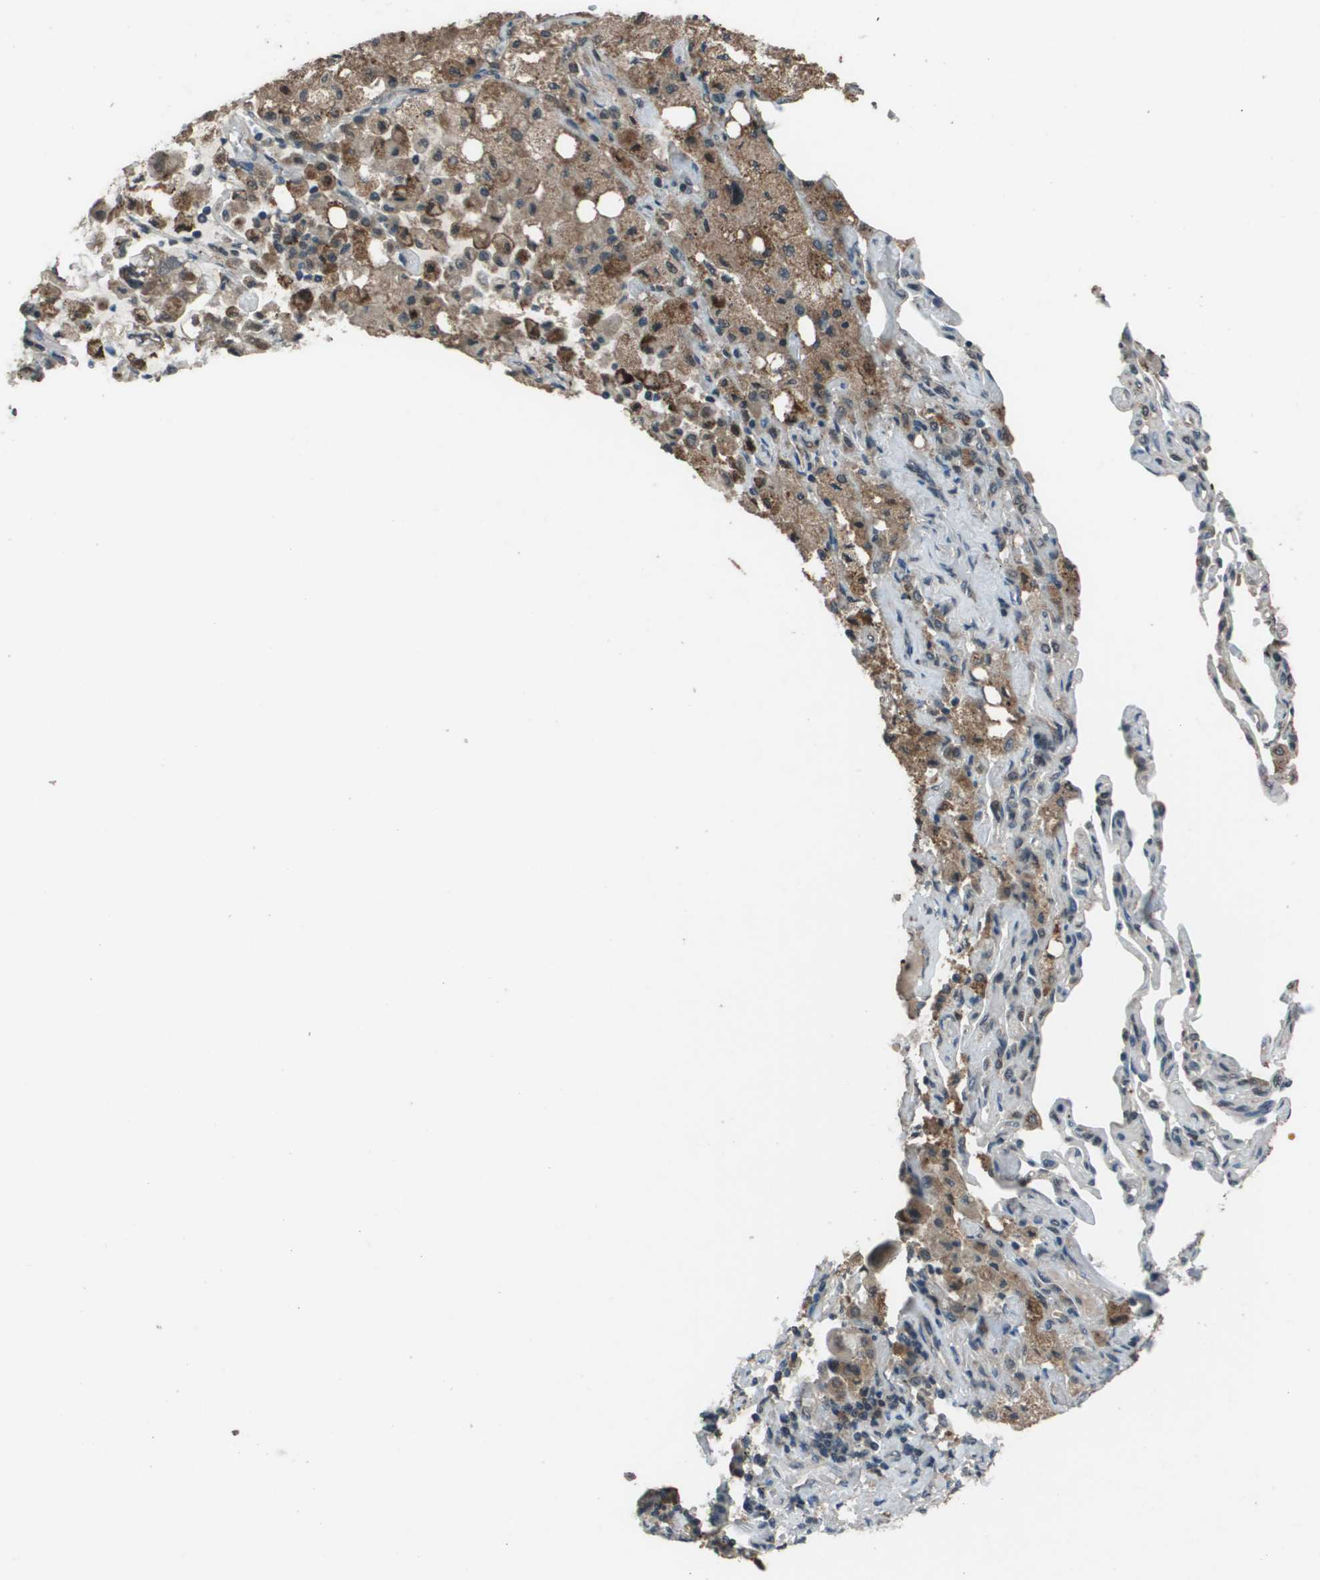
{"staining": {"intensity": "moderate", "quantity": "25%-75%", "location": "cytoplasmic/membranous"}, "tissue": "lung cancer", "cell_type": "Tumor cells", "image_type": "cancer", "snomed": [{"axis": "morphology", "description": "Adenocarcinoma, NOS"}, {"axis": "topography", "description": "Lung"}], "caption": "DAB (3,3'-diaminobenzidine) immunohistochemical staining of adenocarcinoma (lung) shows moderate cytoplasmic/membranous protein staining in about 25%-75% of tumor cells.", "gene": "GOSR2", "patient": {"sex": "male", "age": 64}}